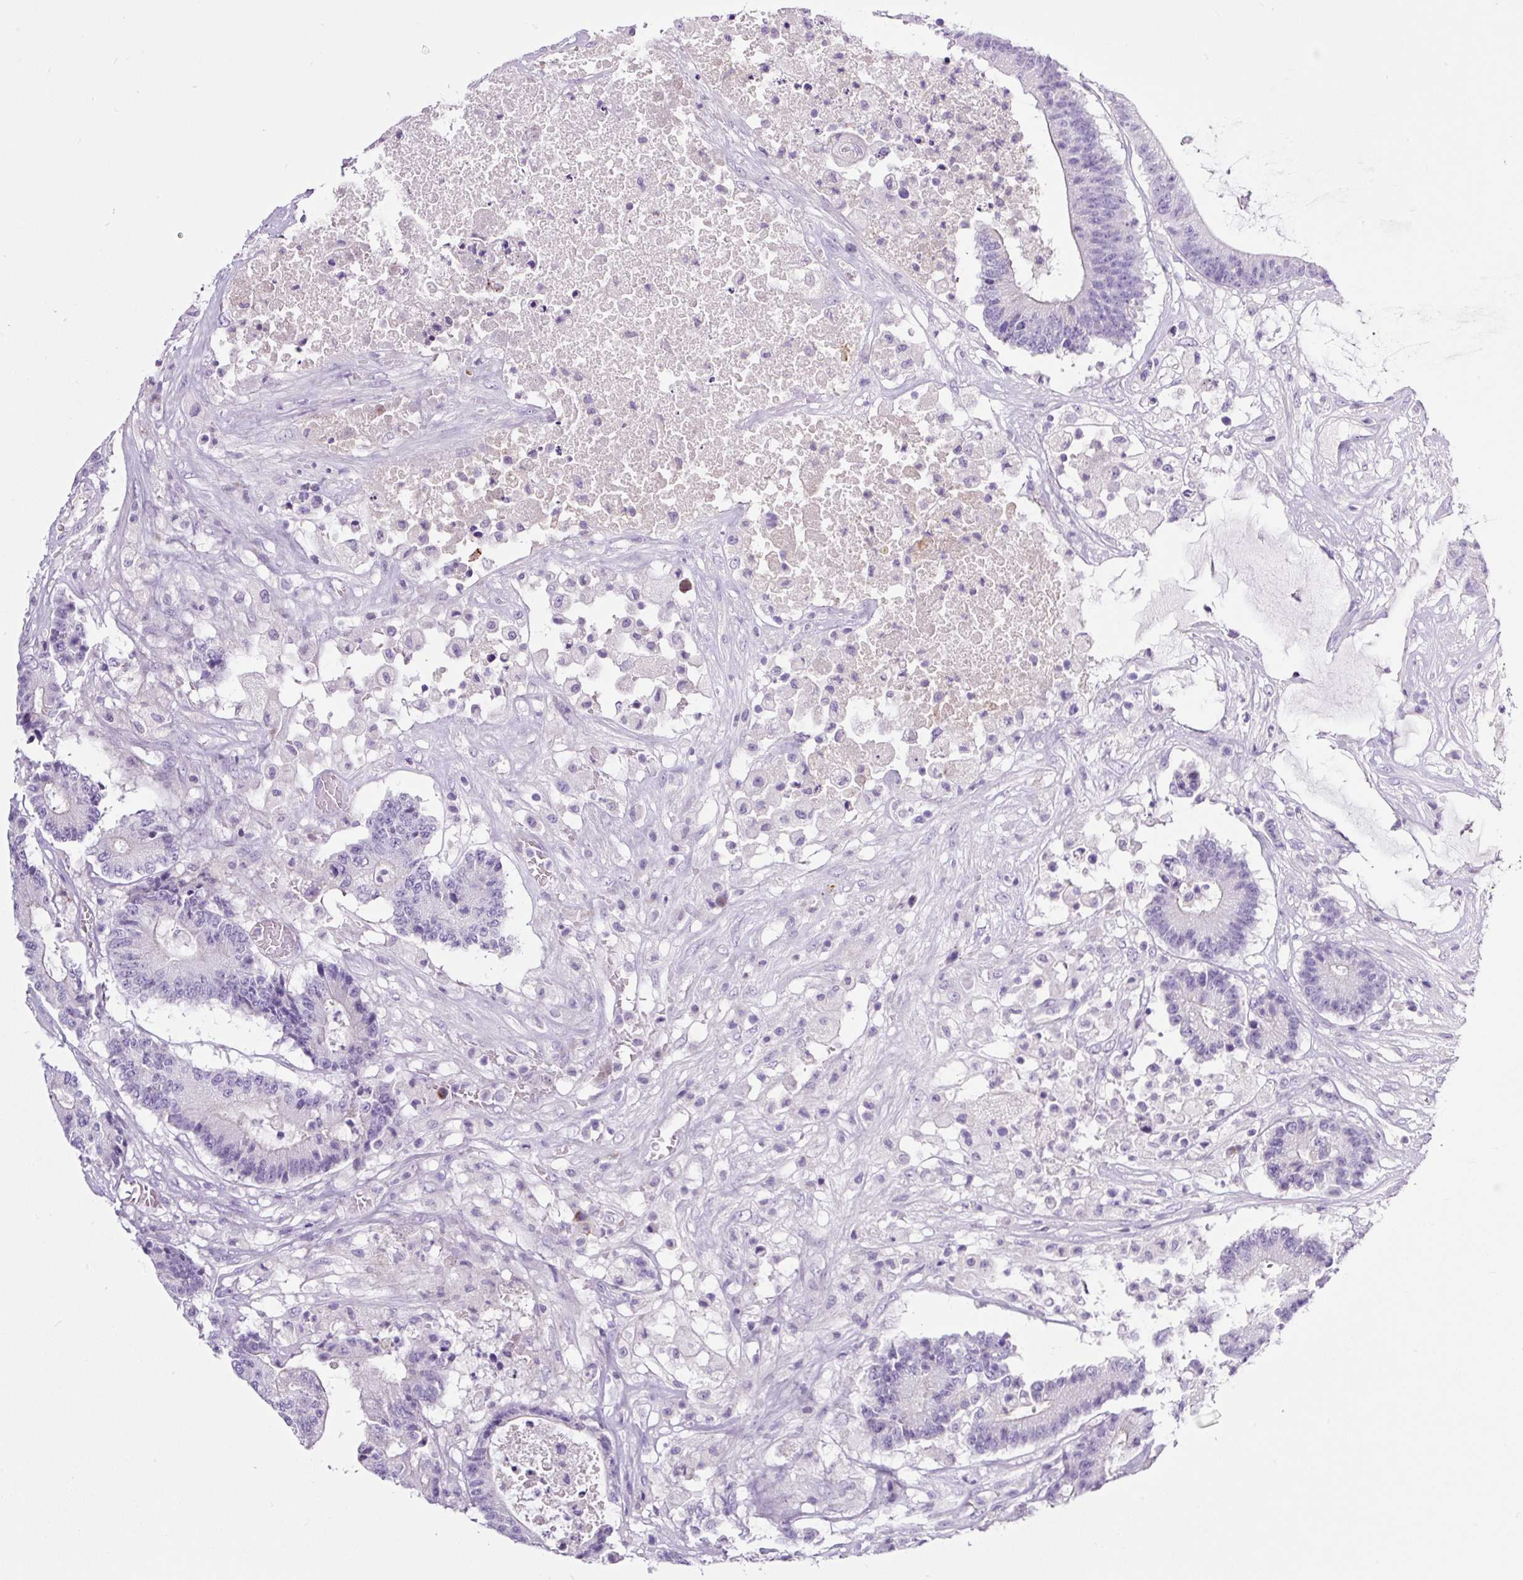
{"staining": {"intensity": "negative", "quantity": "none", "location": "none"}, "tissue": "colorectal cancer", "cell_type": "Tumor cells", "image_type": "cancer", "snomed": [{"axis": "morphology", "description": "Adenocarcinoma, NOS"}, {"axis": "topography", "description": "Colon"}], "caption": "Adenocarcinoma (colorectal) was stained to show a protein in brown. There is no significant positivity in tumor cells.", "gene": "RNF212B", "patient": {"sex": "female", "age": 84}}